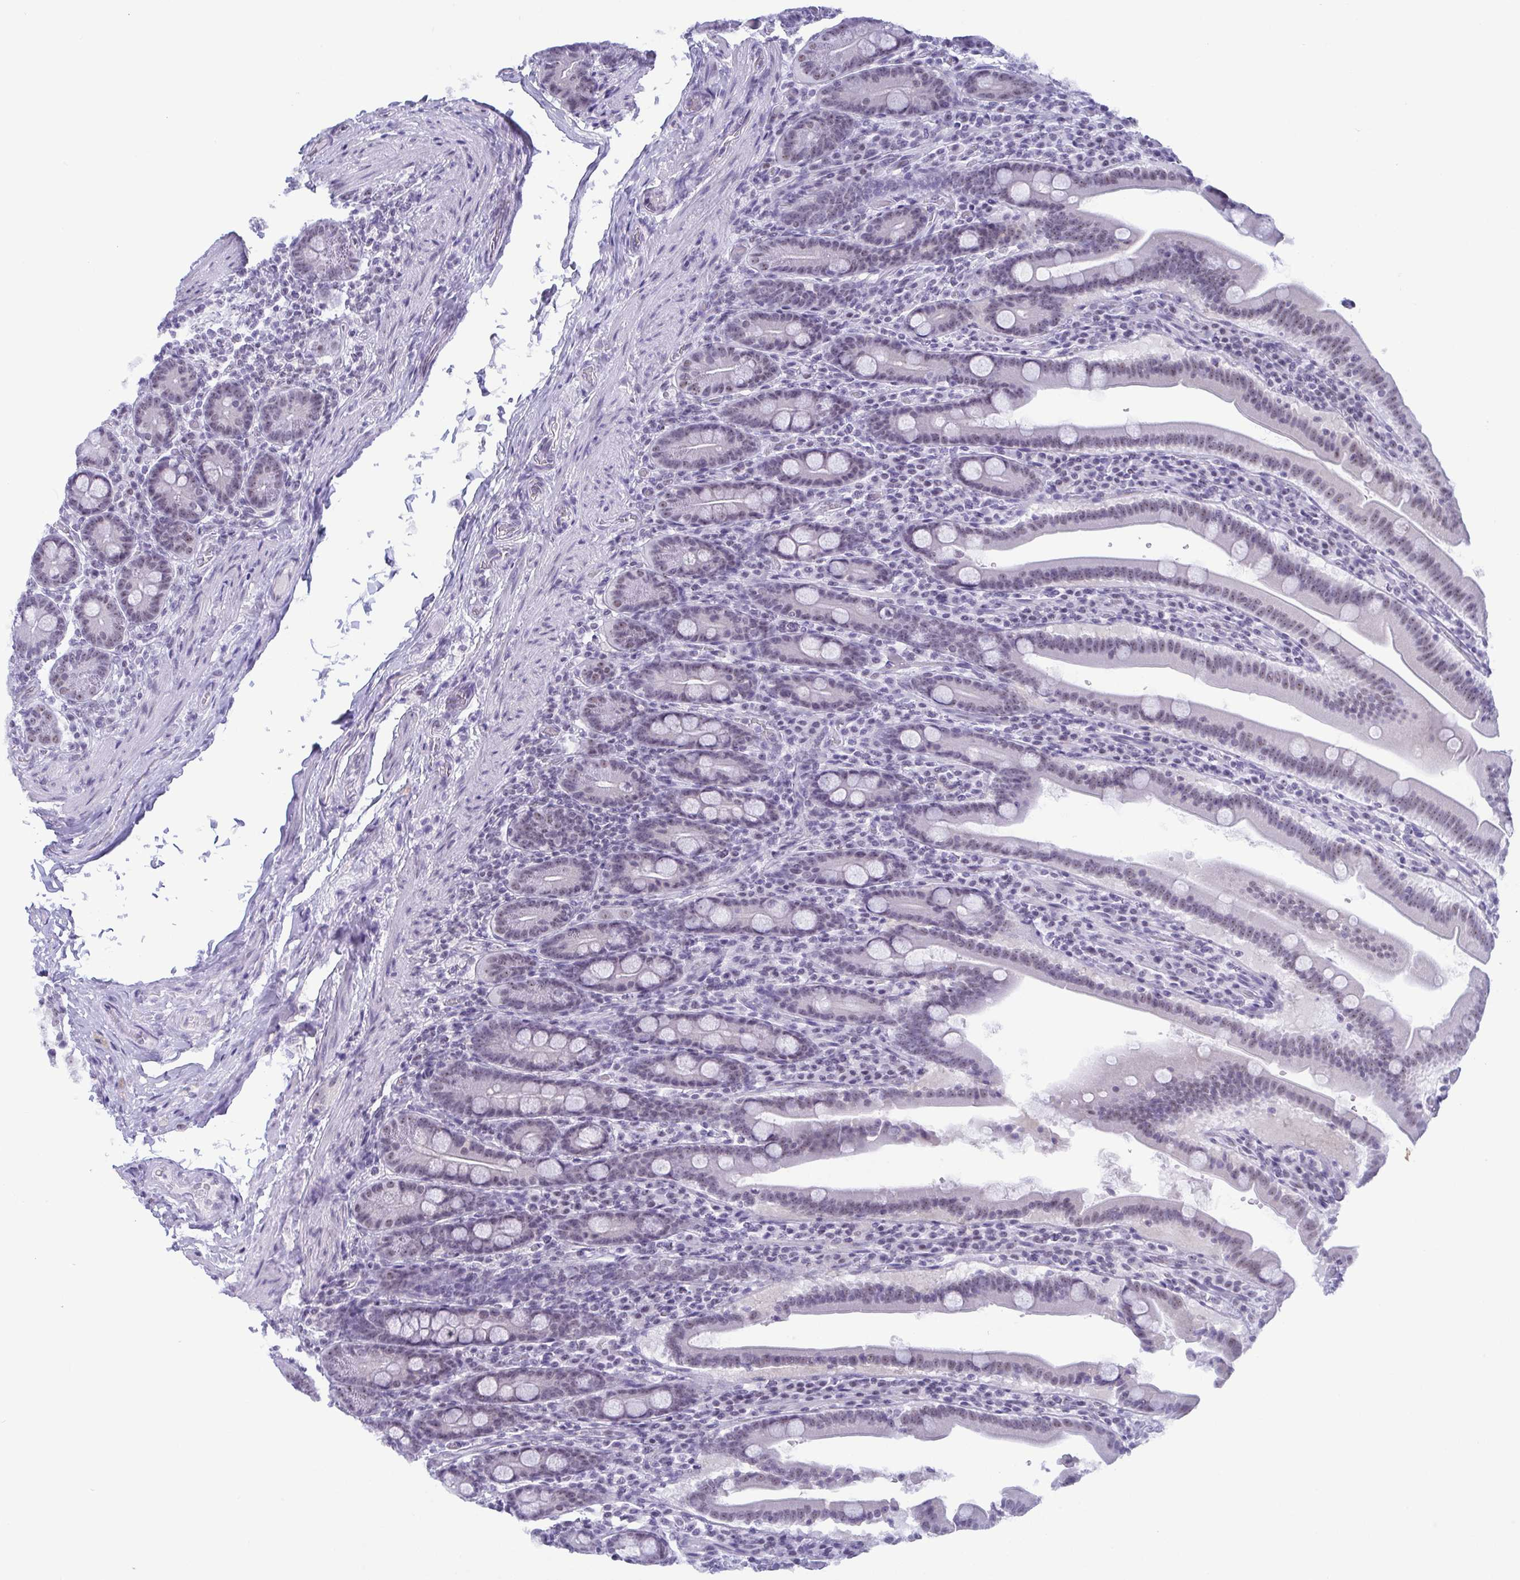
{"staining": {"intensity": "negative", "quantity": "none", "location": "none"}, "tissue": "small intestine", "cell_type": "Glandular cells", "image_type": "normal", "snomed": [{"axis": "morphology", "description": "Normal tissue, NOS"}, {"axis": "topography", "description": "Small intestine"}], "caption": "An image of small intestine stained for a protein demonstrates no brown staining in glandular cells.", "gene": "BZW1", "patient": {"sex": "male", "age": 26}}